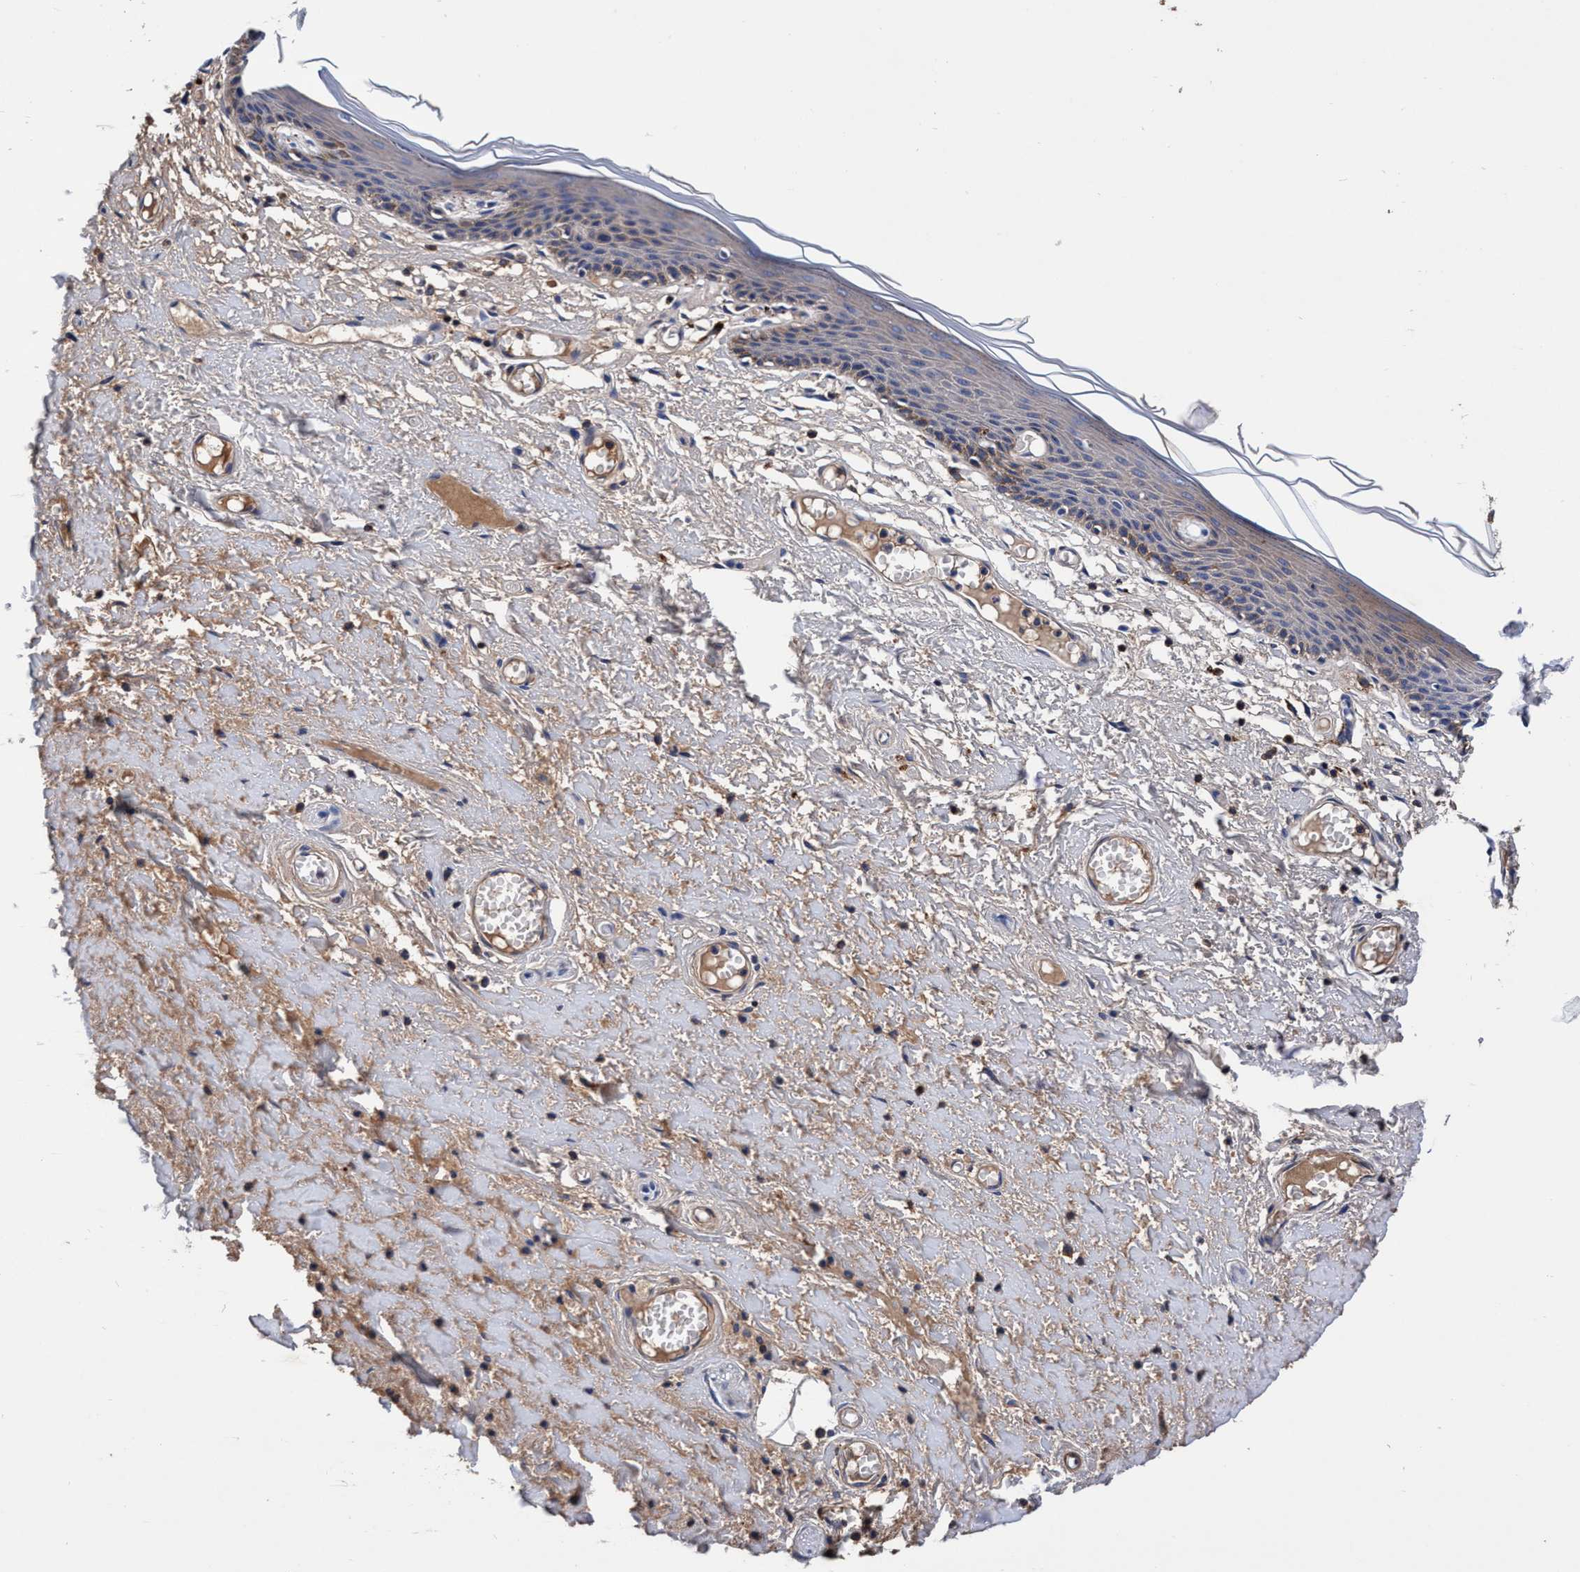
{"staining": {"intensity": "weak", "quantity": "<25%", "location": "cytoplasmic/membranous"}, "tissue": "skin", "cell_type": "Epidermal cells", "image_type": "normal", "snomed": [{"axis": "morphology", "description": "Normal tissue, NOS"}, {"axis": "topography", "description": "Vulva"}], "caption": "IHC micrograph of unremarkable skin: human skin stained with DAB reveals no significant protein expression in epidermal cells. (Stains: DAB immunohistochemistry (IHC) with hematoxylin counter stain, Microscopy: brightfield microscopy at high magnification).", "gene": "RNF208", "patient": {"sex": "female", "age": 54}}